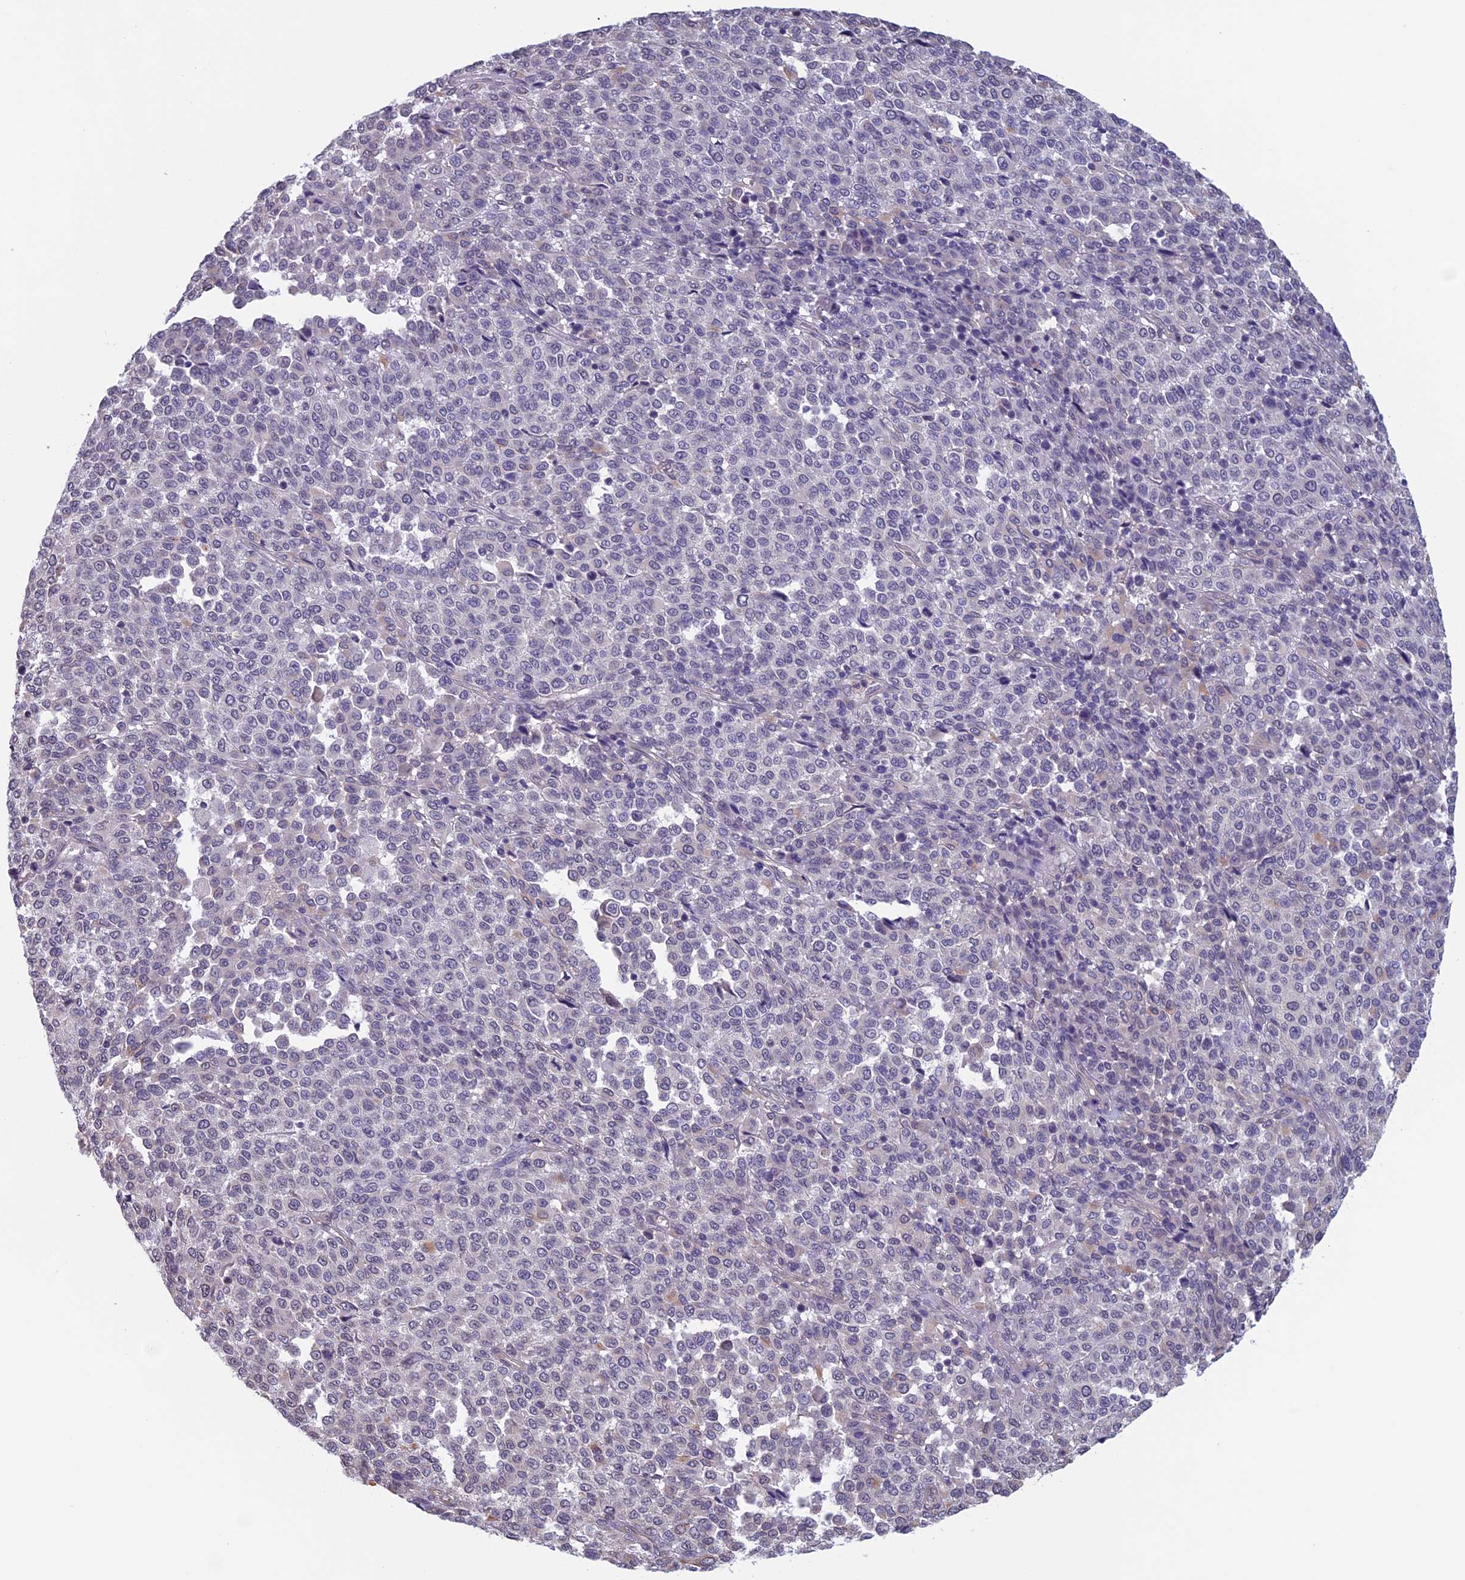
{"staining": {"intensity": "weak", "quantity": "<25%", "location": "cytoplasmic/membranous"}, "tissue": "melanoma", "cell_type": "Tumor cells", "image_type": "cancer", "snomed": [{"axis": "morphology", "description": "Malignant melanoma, Metastatic site"}, {"axis": "topography", "description": "Pancreas"}], "caption": "An image of melanoma stained for a protein reveals no brown staining in tumor cells. Brightfield microscopy of immunohistochemistry (IHC) stained with DAB (3,3'-diaminobenzidine) (brown) and hematoxylin (blue), captured at high magnification.", "gene": "SLC1A6", "patient": {"sex": "female", "age": 30}}